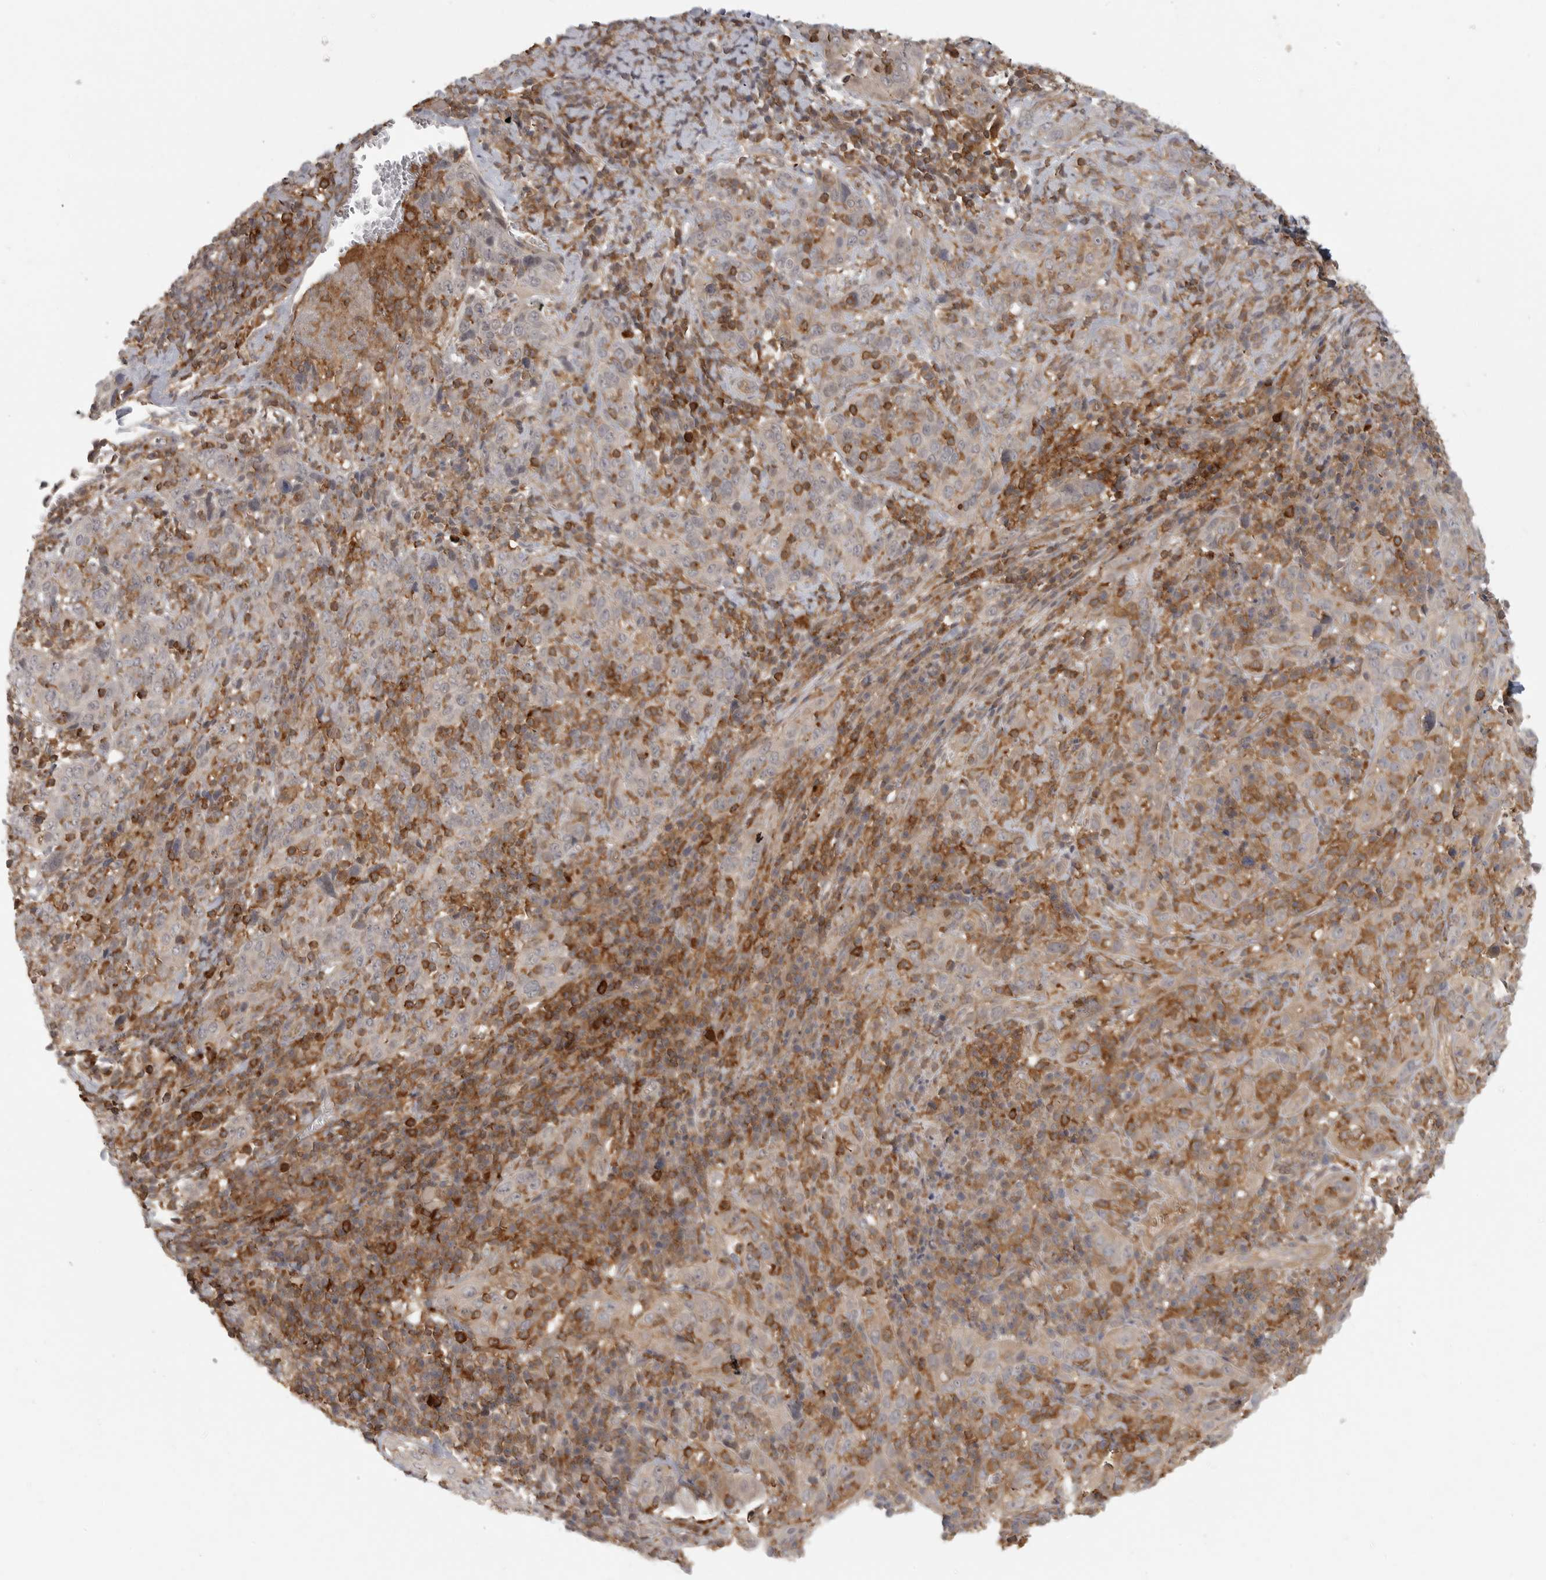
{"staining": {"intensity": "weak", "quantity": ">75%", "location": "cytoplasmic/membranous"}, "tissue": "cervical cancer", "cell_type": "Tumor cells", "image_type": "cancer", "snomed": [{"axis": "morphology", "description": "Squamous cell carcinoma, NOS"}, {"axis": "topography", "description": "Cervix"}], "caption": "Immunohistochemistry of squamous cell carcinoma (cervical) displays low levels of weak cytoplasmic/membranous expression in about >75% of tumor cells.", "gene": "DBNL", "patient": {"sex": "female", "age": 46}}